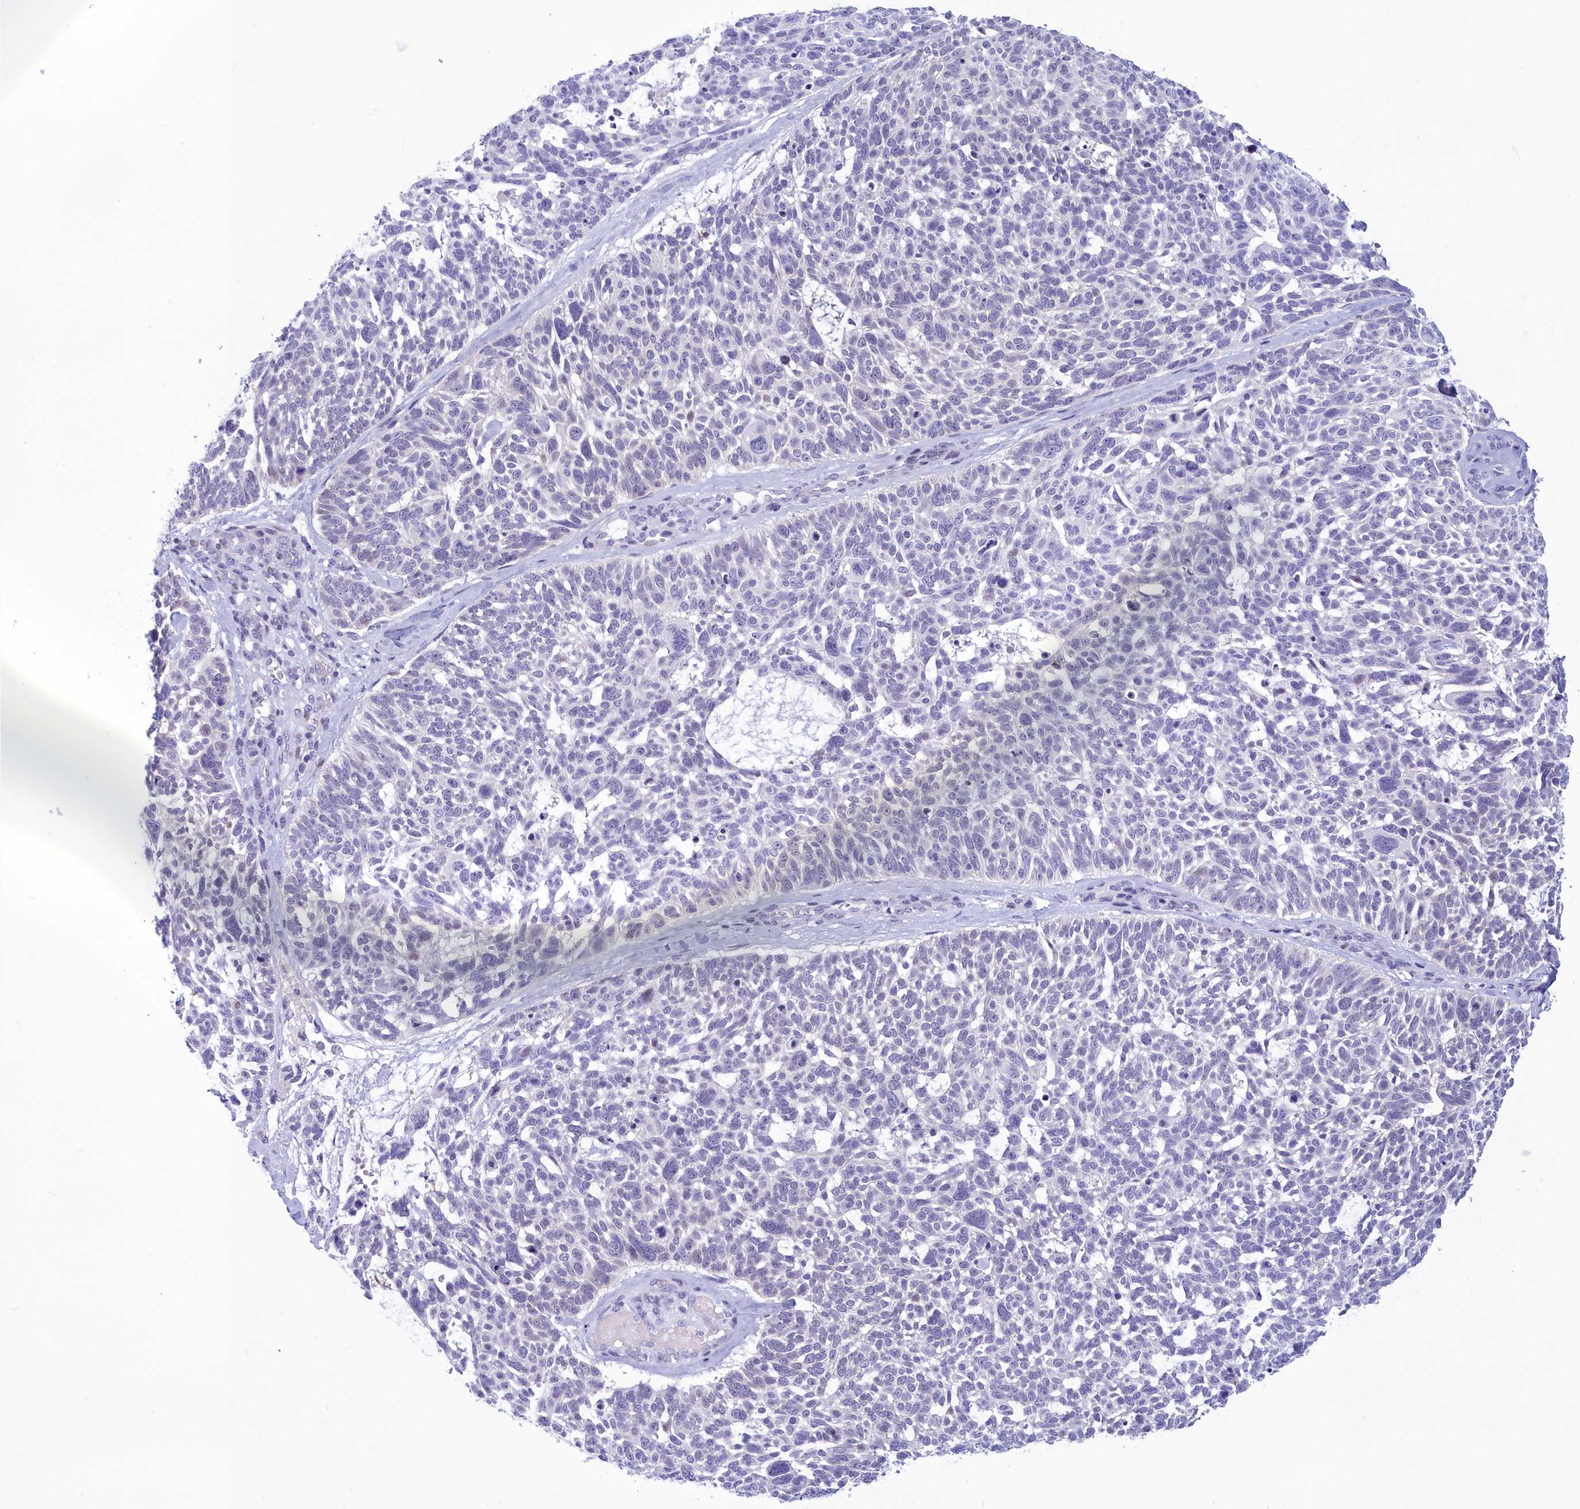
{"staining": {"intensity": "negative", "quantity": "none", "location": "none"}, "tissue": "skin cancer", "cell_type": "Tumor cells", "image_type": "cancer", "snomed": [{"axis": "morphology", "description": "Basal cell carcinoma"}, {"axis": "topography", "description": "Skin"}], "caption": "High power microscopy histopathology image of an immunohistochemistry (IHC) histopathology image of skin basal cell carcinoma, revealing no significant staining in tumor cells. (IHC, brightfield microscopy, high magnification).", "gene": "SNX20", "patient": {"sex": "male", "age": 88}}